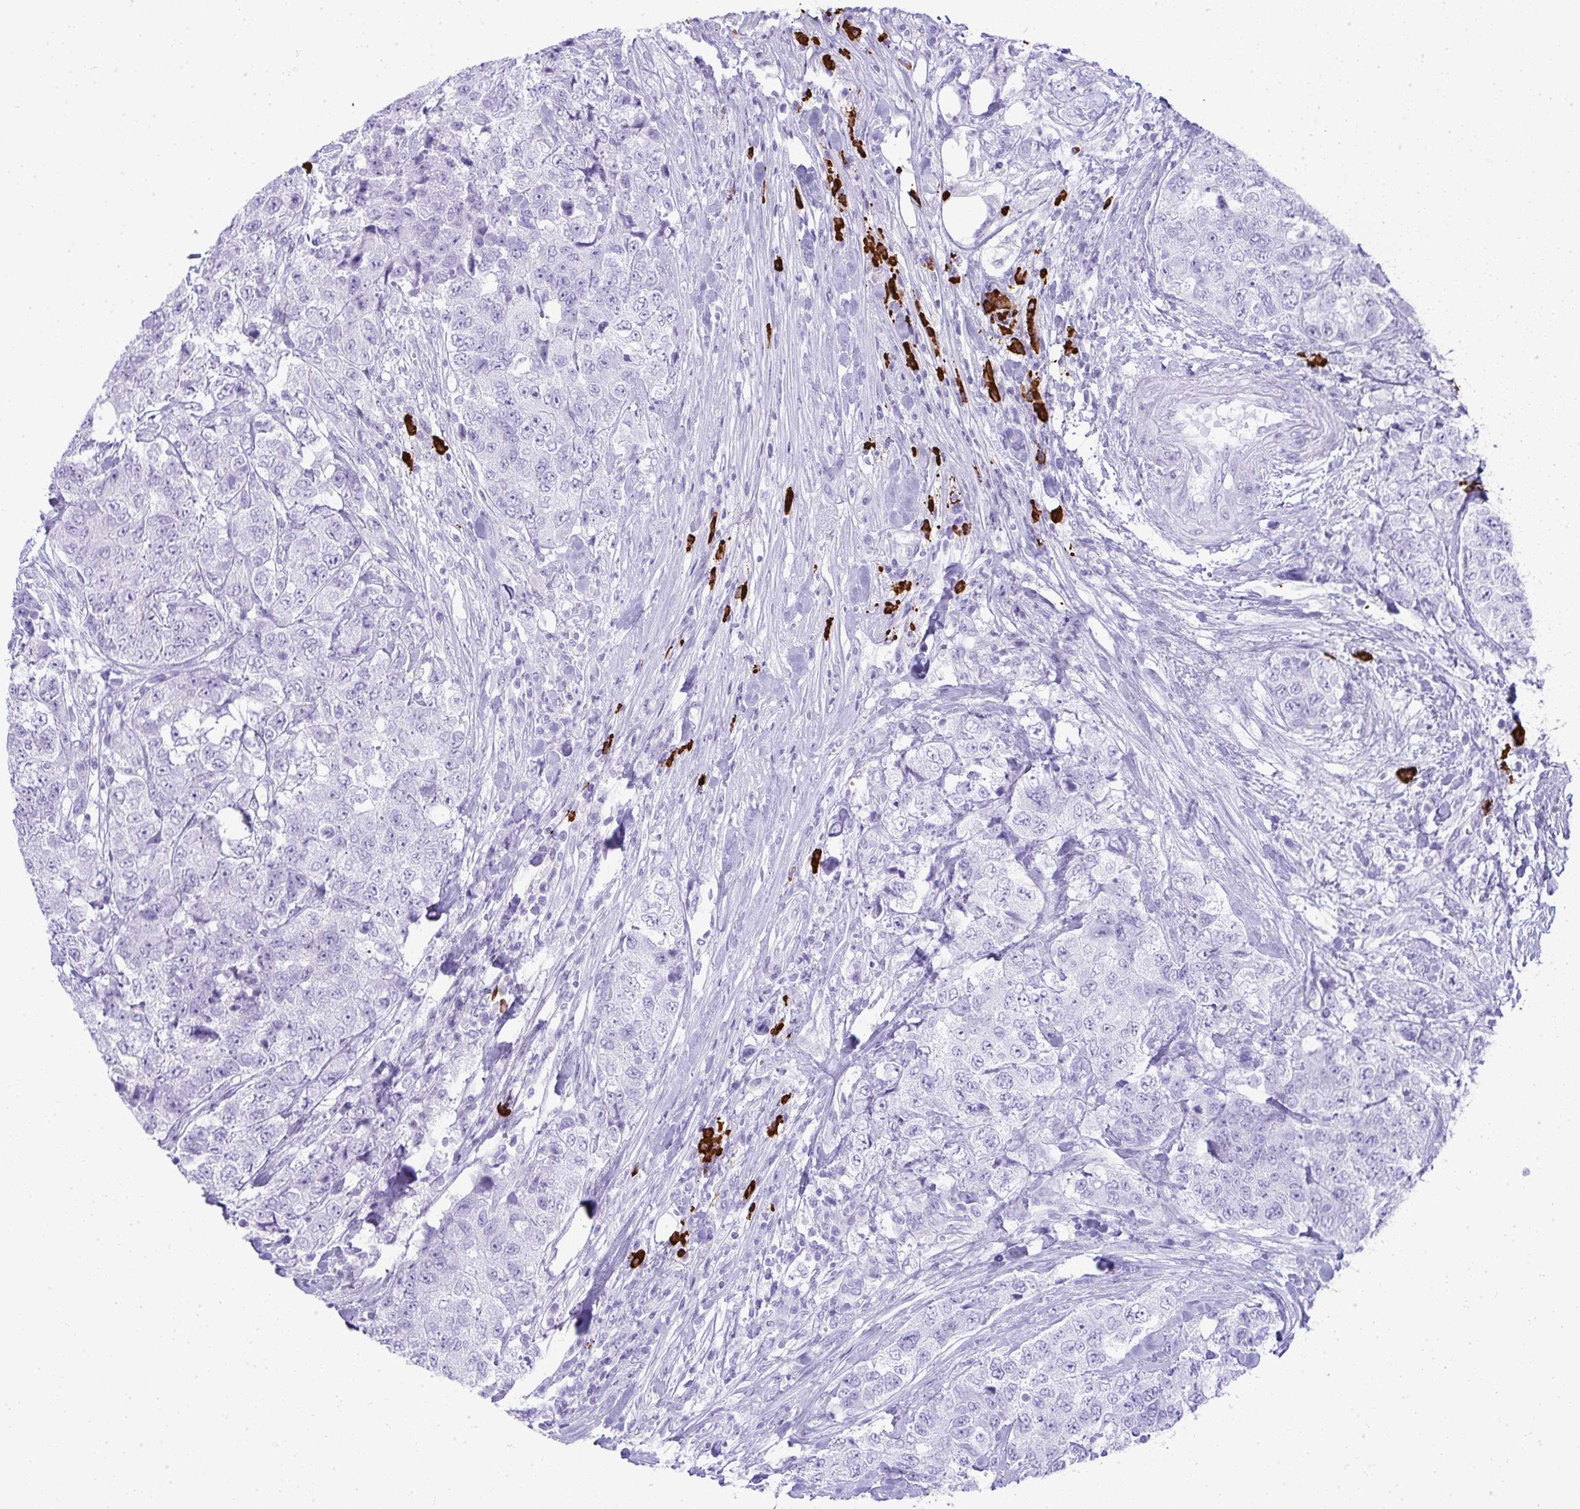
{"staining": {"intensity": "negative", "quantity": "none", "location": "none"}, "tissue": "urothelial cancer", "cell_type": "Tumor cells", "image_type": "cancer", "snomed": [{"axis": "morphology", "description": "Urothelial carcinoma, High grade"}, {"axis": "topography", "description": "Urinary bladder"}], "caption": "DAB (3,3'-diaminobenzidine) immunohistochemical staining of urothelial cancer demonstrates no significant expression in tumor cells. The staining was performed using DAB to visualize the protein expression in brown, while the nuclei were stained in blue with hematoxylin (Magnification: 20x).", "gene": "CDADC1", "patient": {"sex": "female", "age": 78}}